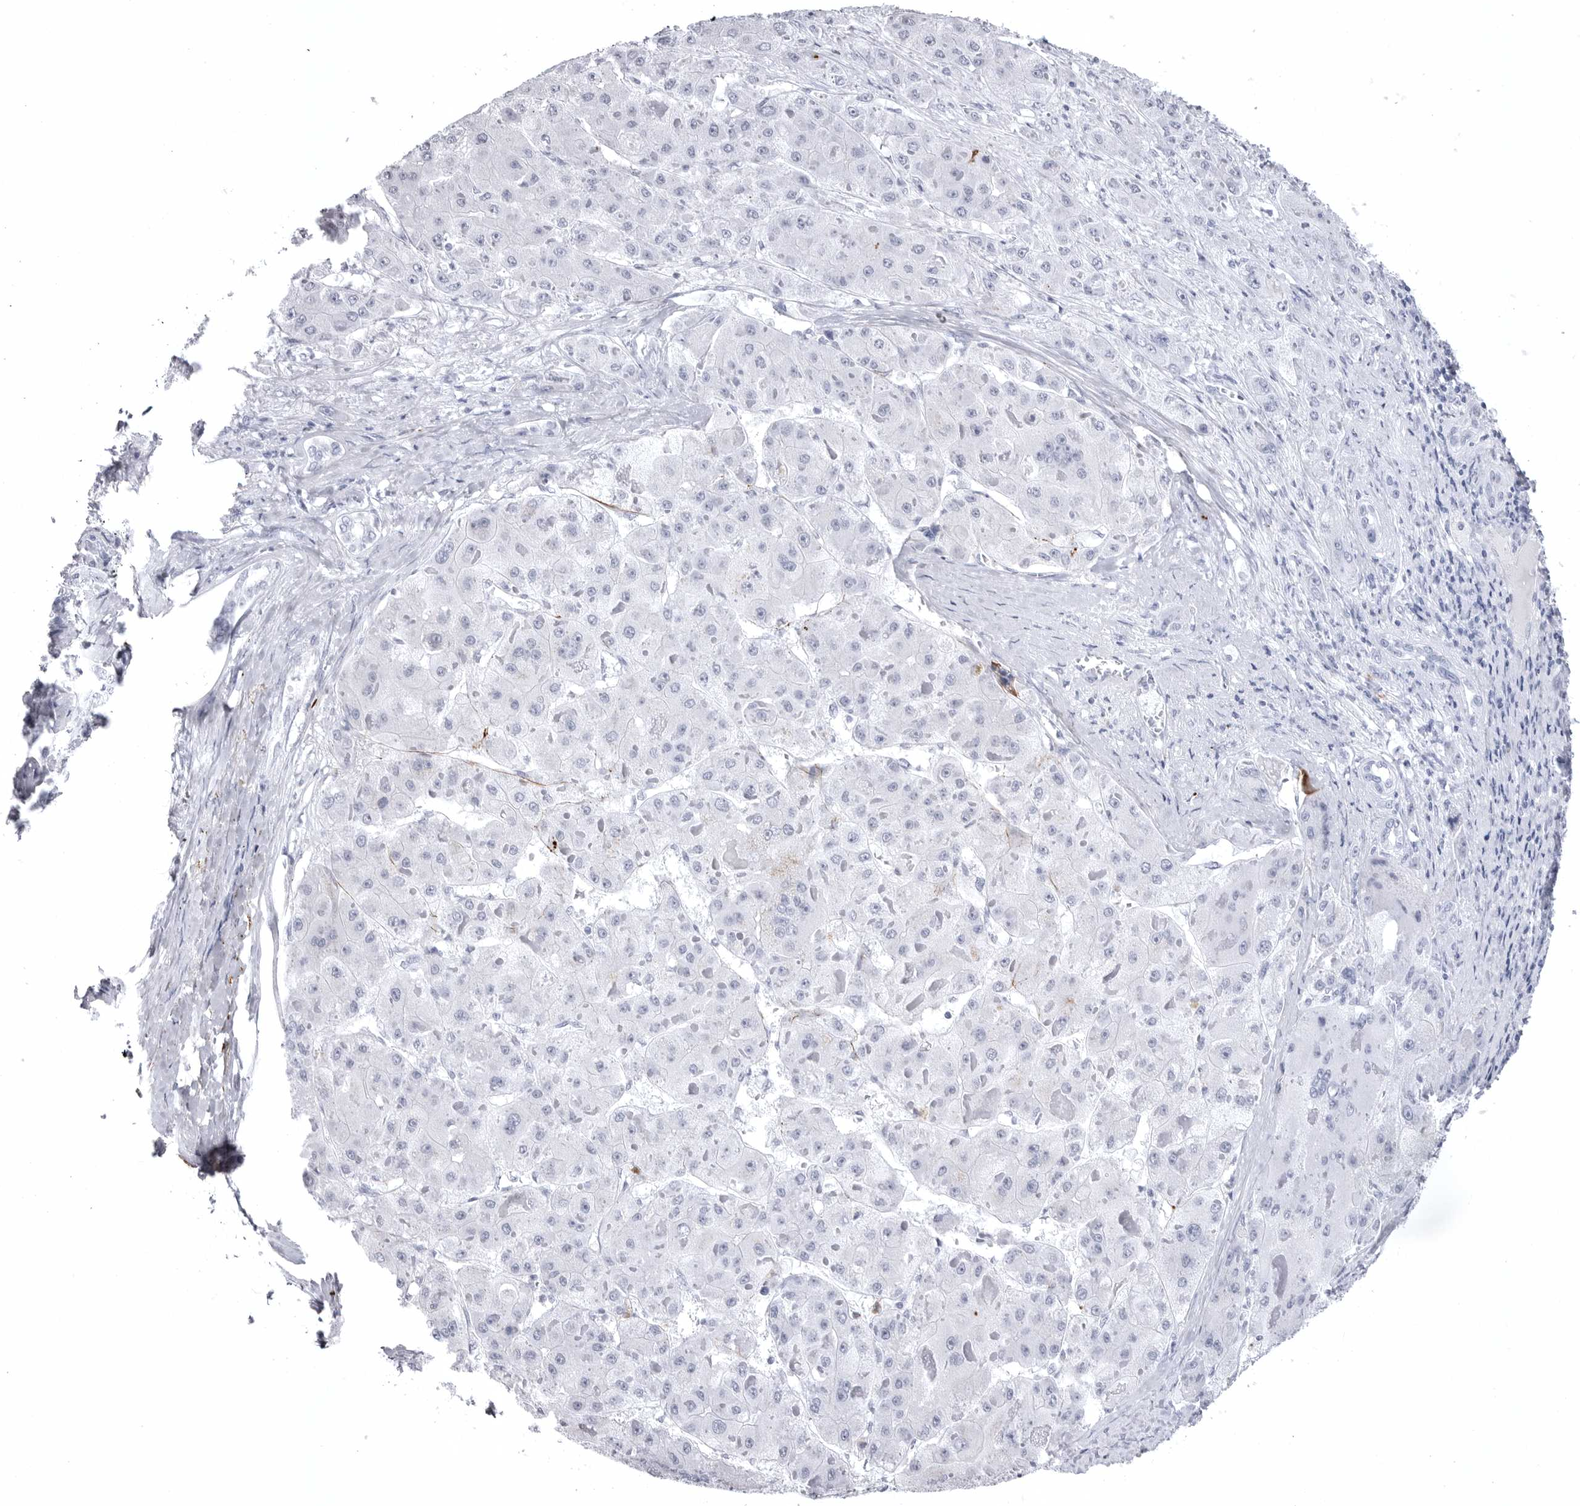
{"staining": {"intensity": "negative", "quantity": "none", "location": "none"}, "tissue": "liver cancer", "cell_type": "Tumor cells", "image_type": "cancer", "snomed": [{"axis": "morphology", "description": "Carcinoma, Hepatocellular, NOS"}, {"axis": "topography", "description": "Liver"}], "caption": "This is a histopathology image of IHC staining of liver cancer, which shows no positivity in tumor cells.", "gene": "COL26A1", "patient": {"sex": "female", "age": 73}}